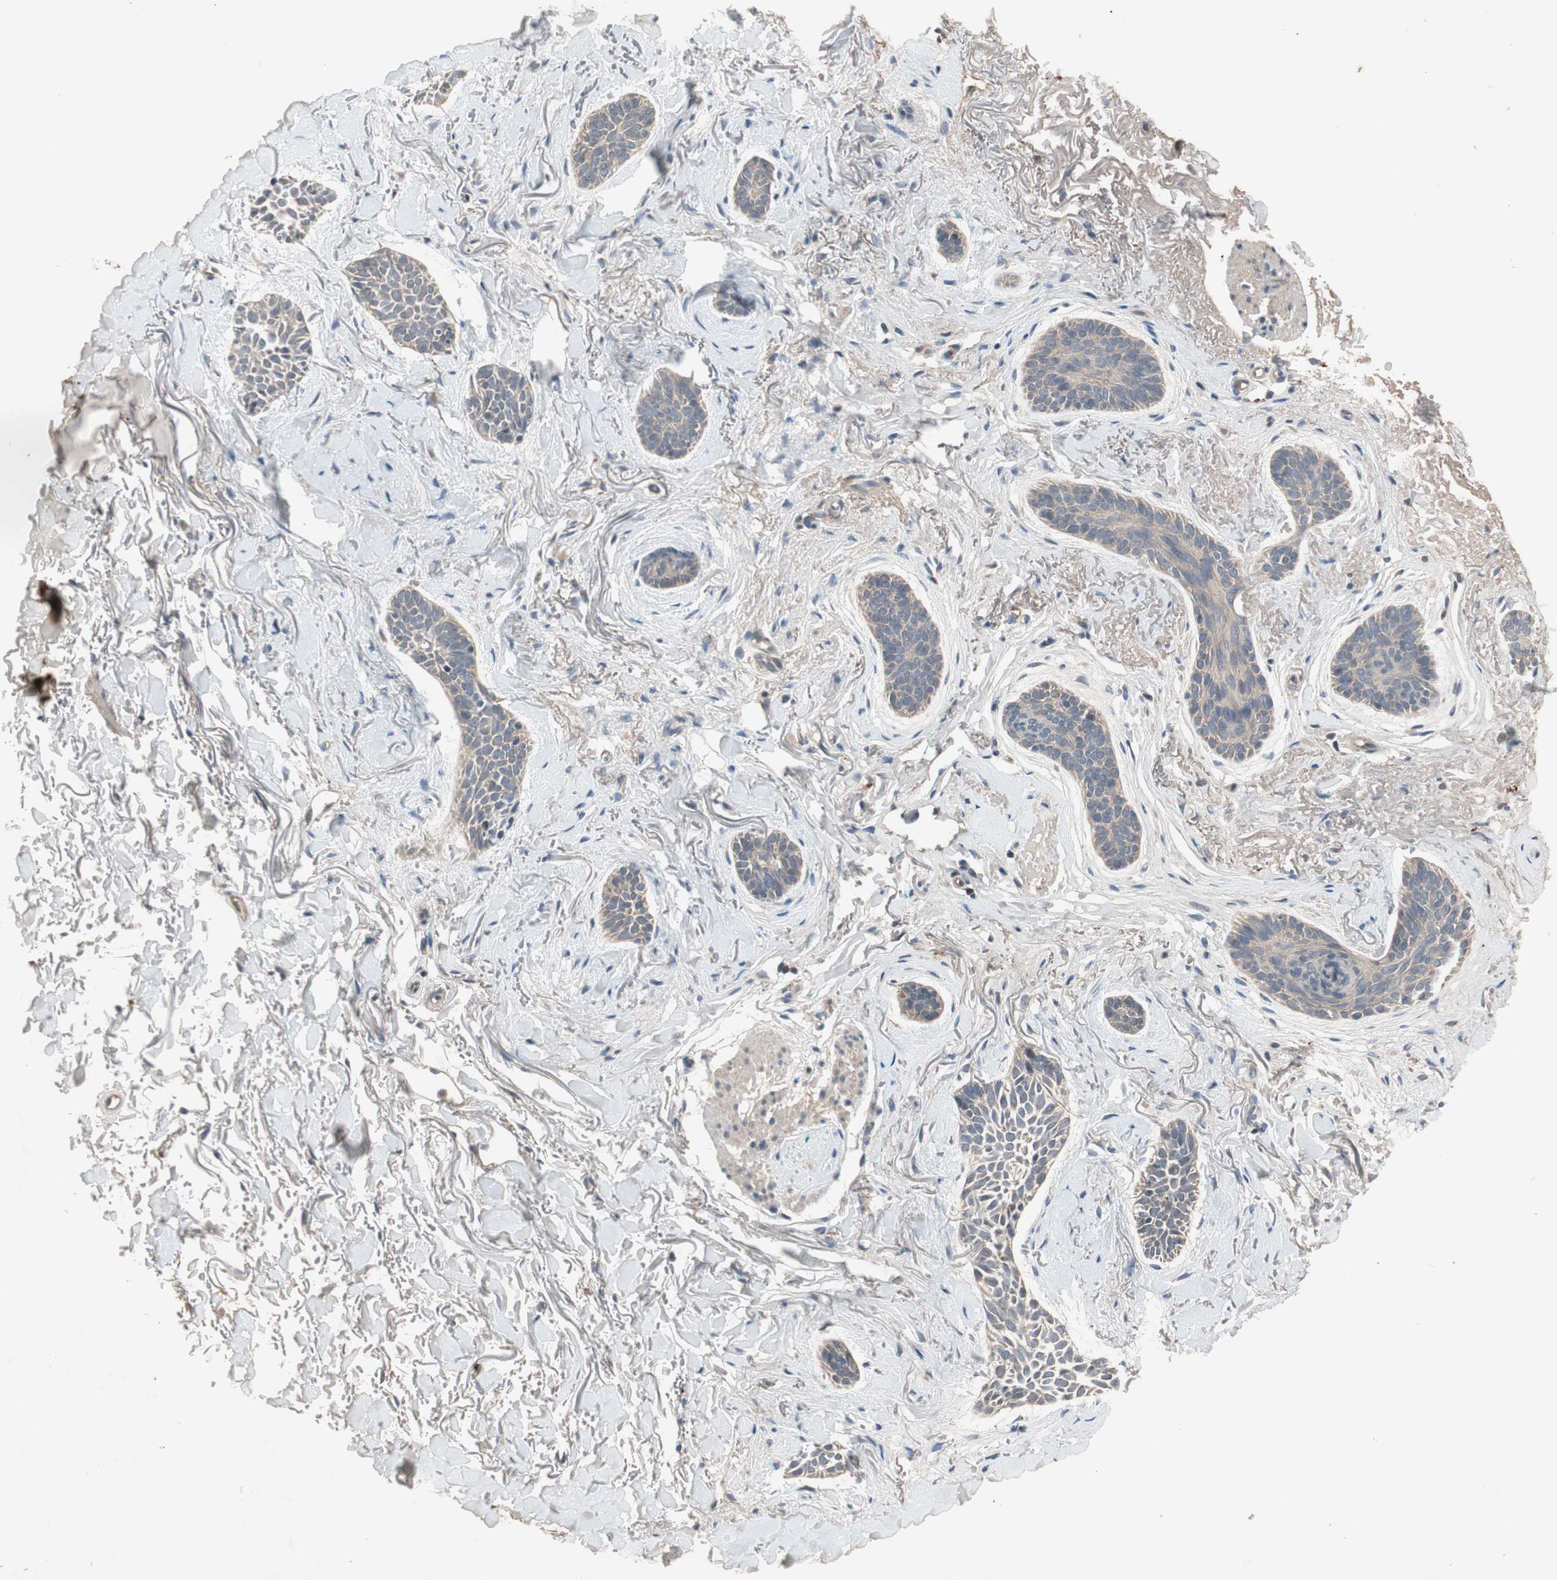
{"staining": {"intensity": "weak", "quantity": ">75%", "location": "cytoplasmic/membranous"}, "tissue": "skin cancer", "cell_type": "Tumor cells", "image_type": "cancer", "snomed": [{"axis": "morphology", "description": "Basal cell carcinoma"}, {"axis": "topography", "description": "Skin"}], "caption": "Basal cell carcinoma (skin) was stained to show a protein in brown. There is low levels of weak cytoplasmic/membranous staining in about >75% of tumor cells.", "gene": "NSF", "patient": {"sex": "female", "age": 84}}